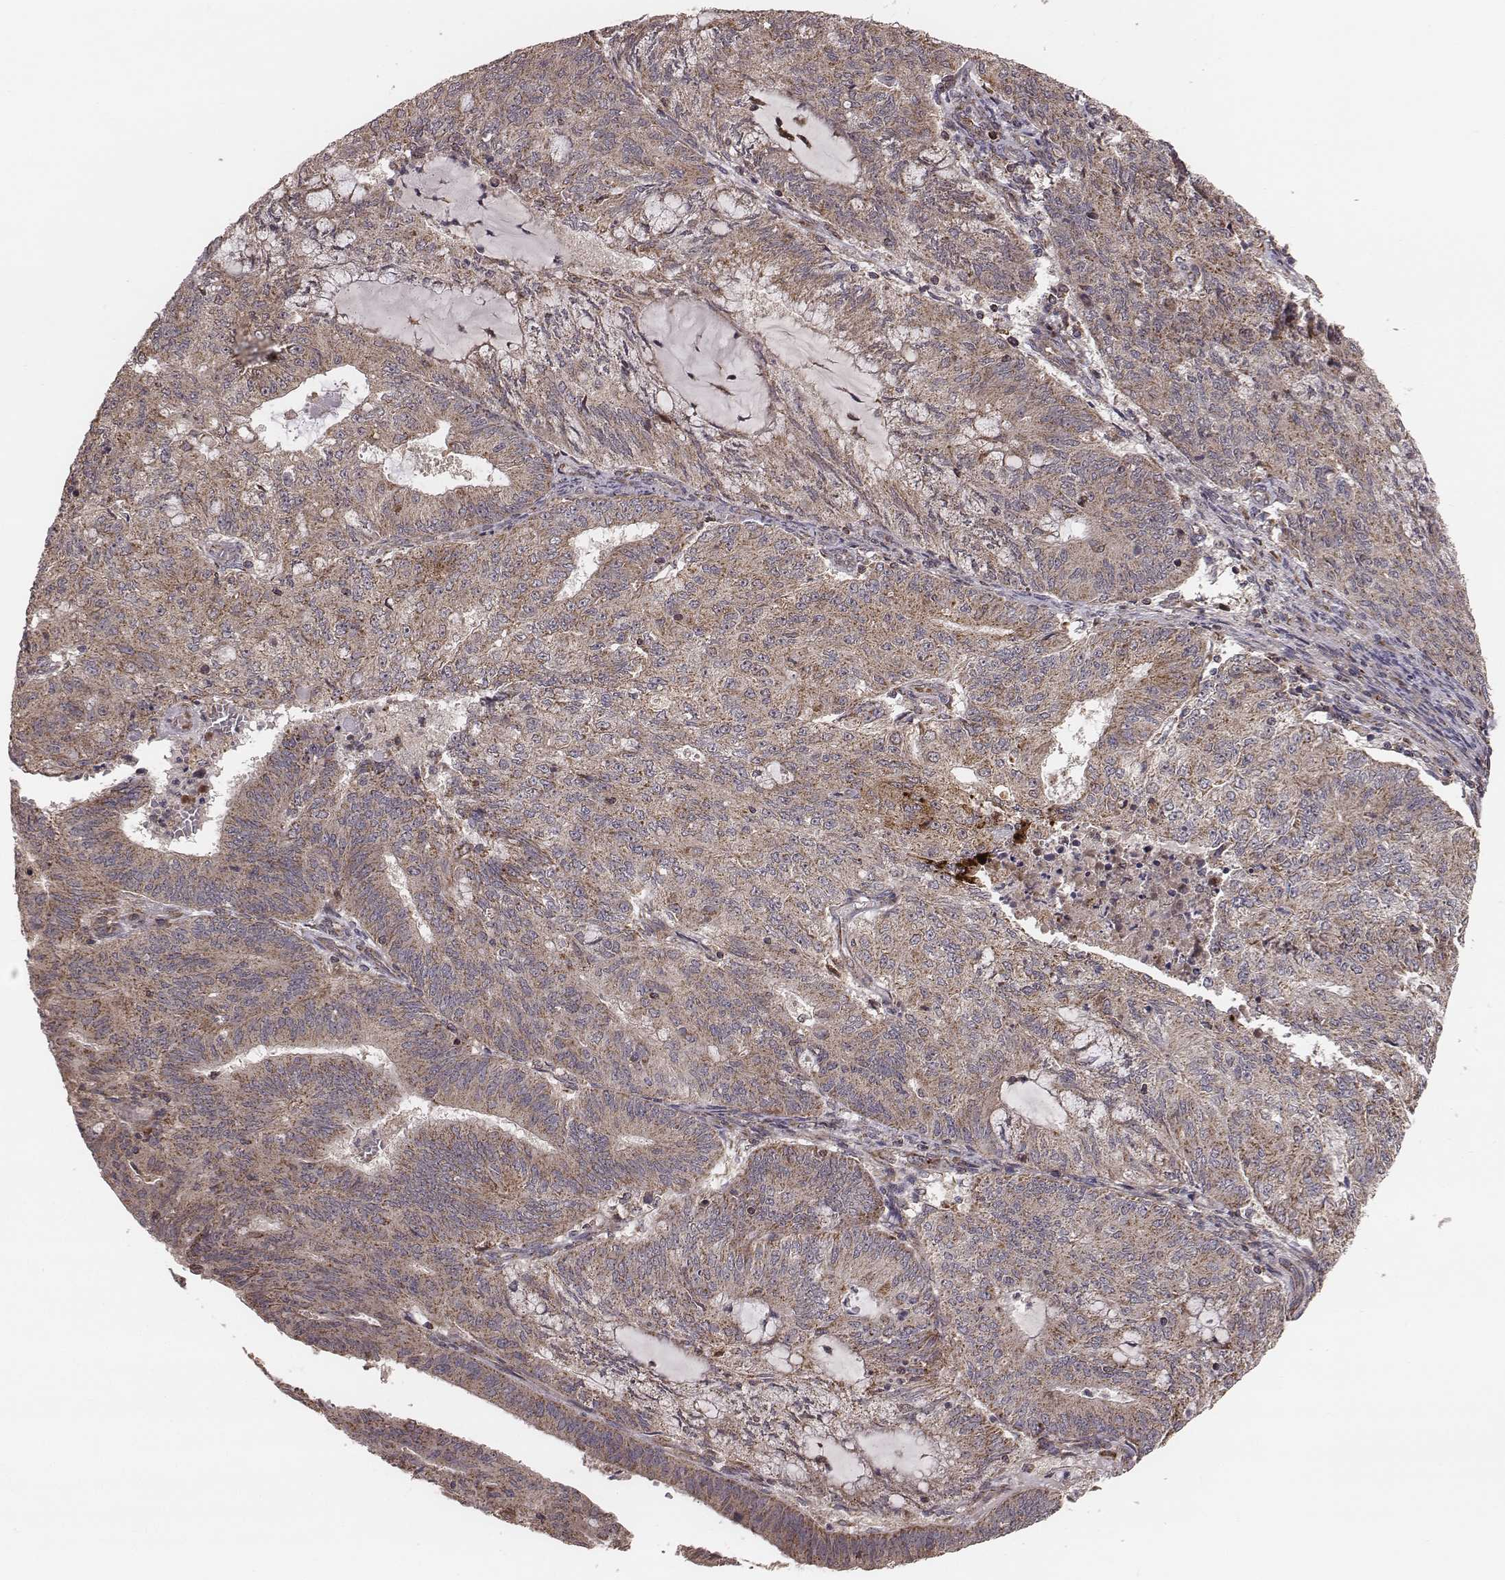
{"staining": {"intensity": "moderate", "quantity": "25%-75%", "location": "cytoplasmic/membranous"}, "tissue": "endometrial cancer", "cell_type": "Tumor cells", "image_type": "cancer", "snomed": [{"axis": "morphology", "description": "Adenocarcinoma, NOS"}, {"axis": "topography", "description": "Endometrium"}], "caption": "Protein staining of endometrial cancer tissue displays moderate cytoplasmic/membranous staining in about 25%-75% of tumor cells.", "gene": "ZDHHC21", "patient": {"sex": "female", "age": 82}}